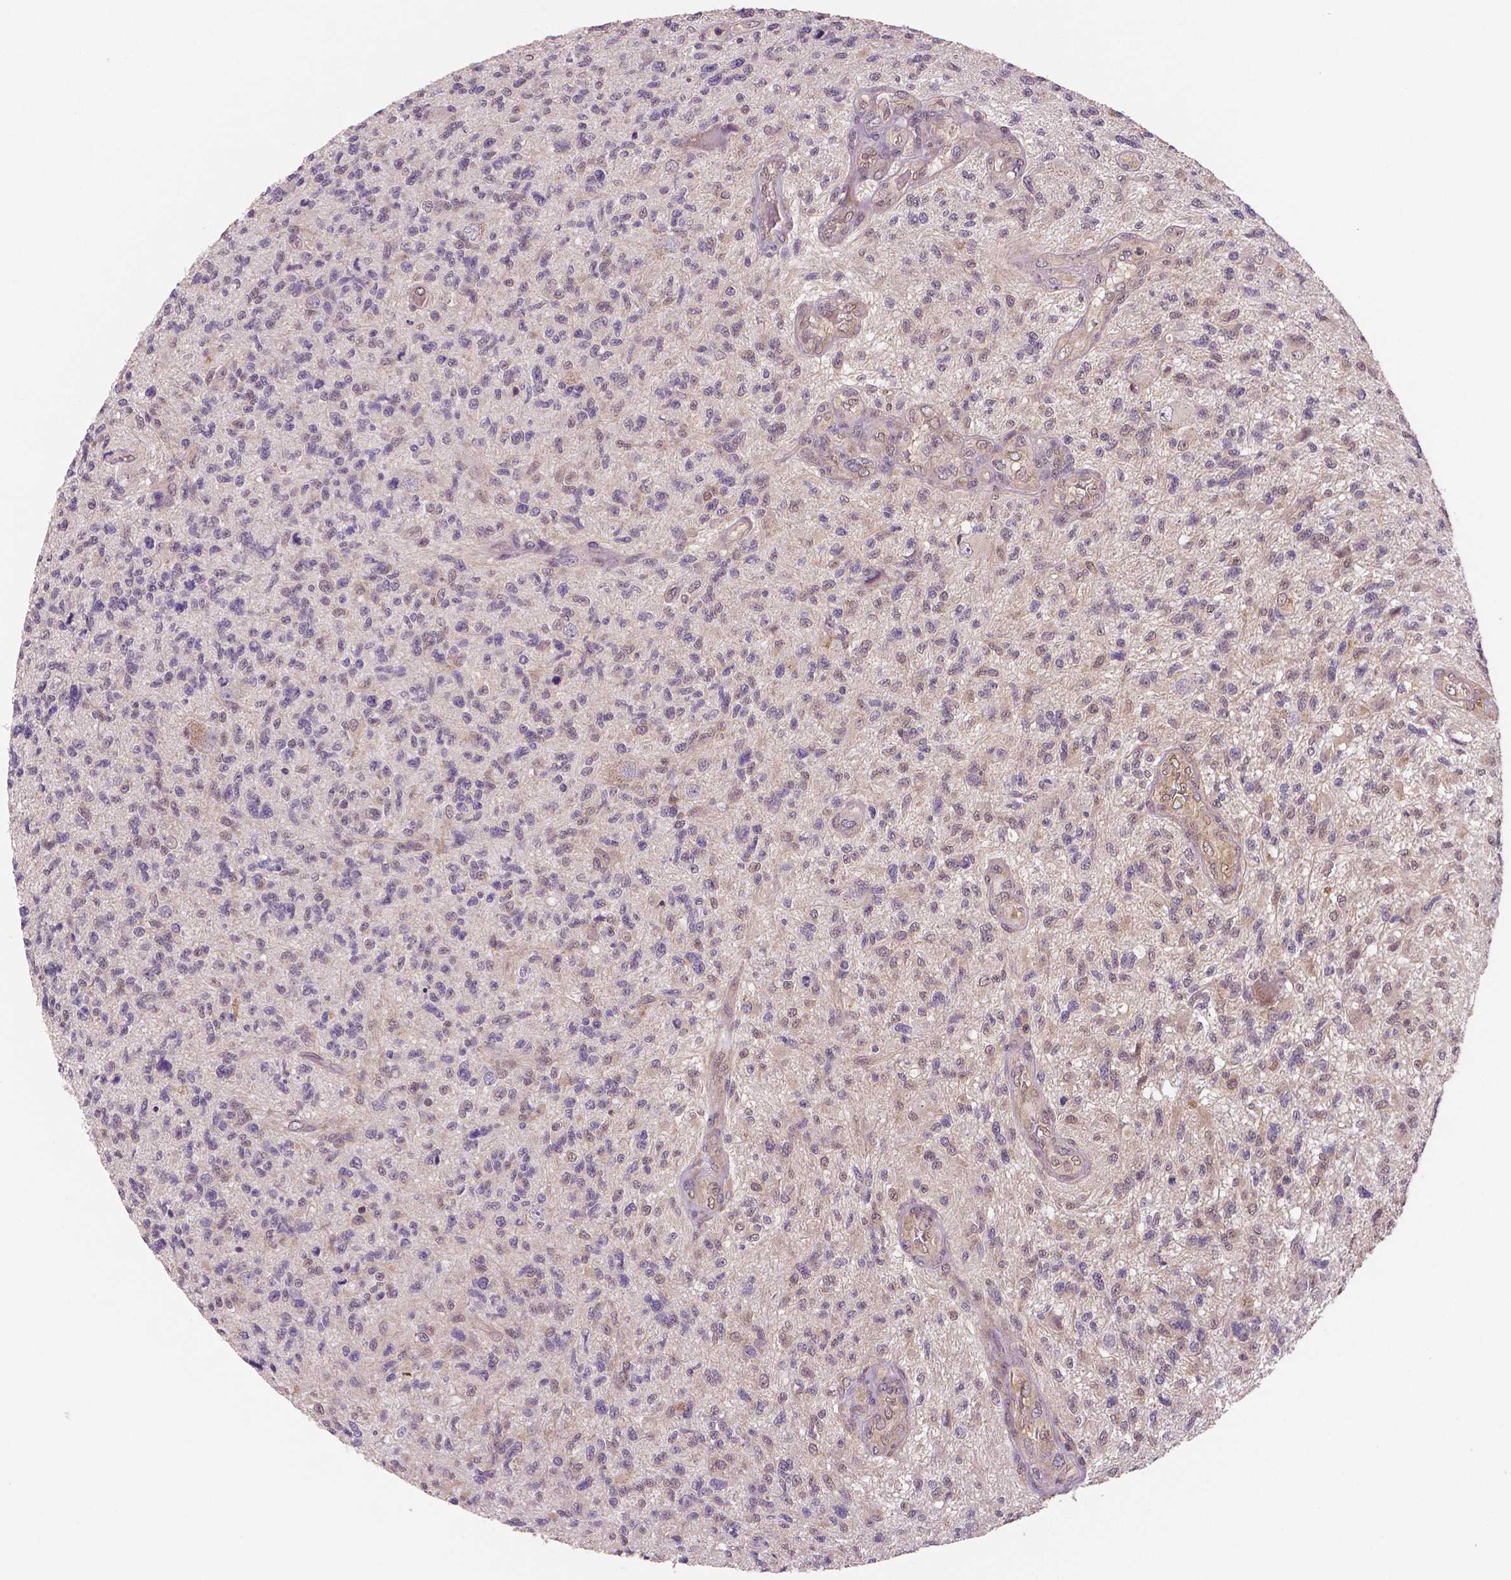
{"staining": {"intensity": "negative", "quantity": "none", "location": "none"}, "tissue": "glioma", "cell_type": "Tumor cells", "image_type": "cancer", "snomed": [{"axis": "morphology", "description": "Glioma, malignant, High grade"}, {"axis": "topography", "description": "Brain"}], "caption": "Tumor cells are negative for brown protein staining in glioma.", "gene": "STAT3", "patient": {"sex": "male", "age": 56}}